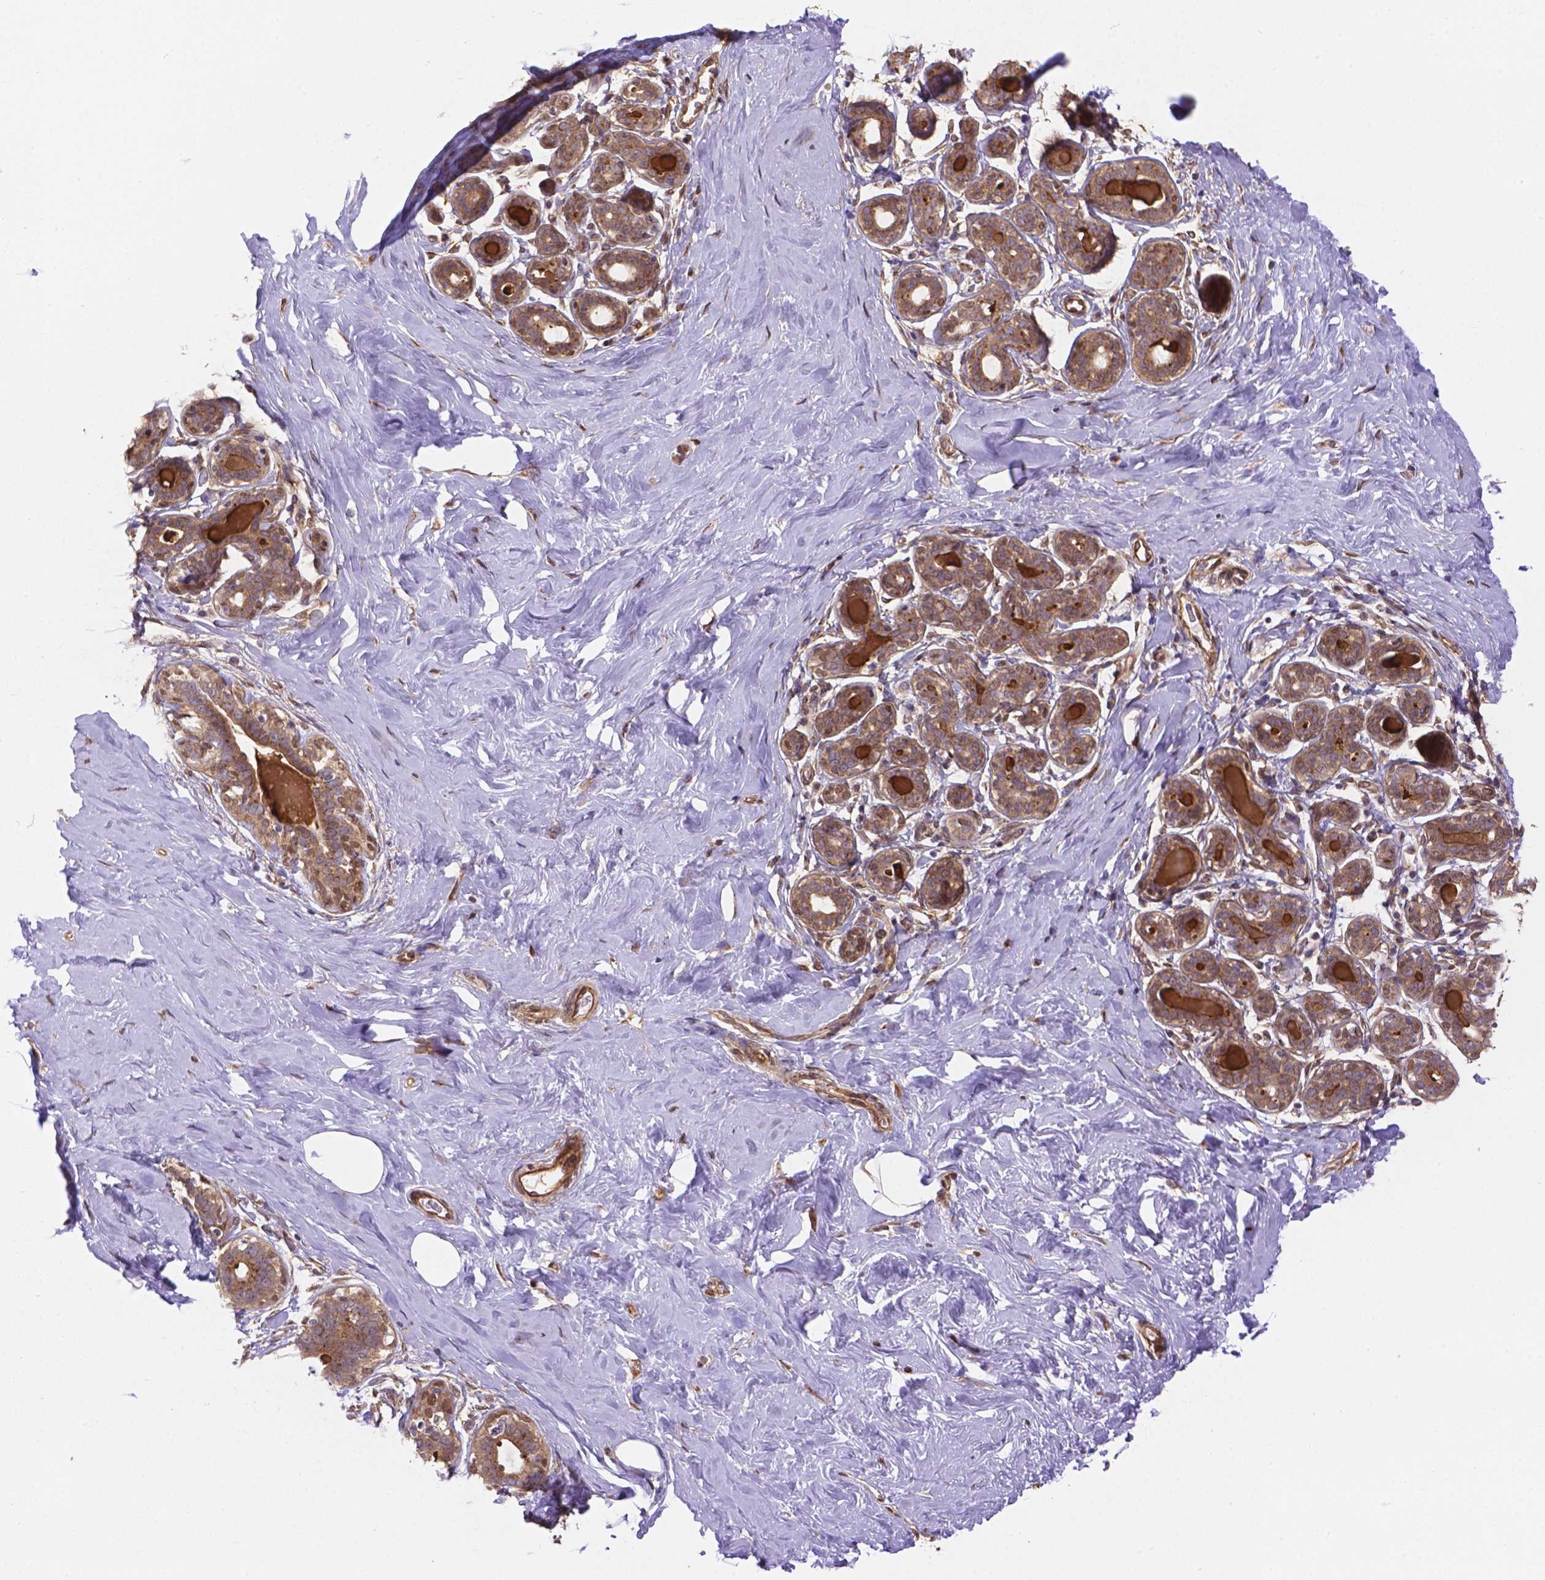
{"staining": {"intensity": "moderate", "quantity": ">75%", "location": "cytoplasmic/membranous"}, "tissue": "breast", "cell_type": "Adipocytes", "image_type": "normal", "snomed": [{"axis": "morphology", "description": "Normal tissue, NOS"}, {"axis": "topography", "description": "Skin"}, {"axis": "topography", "description": "Breast"}], "caption": "Protein staining exhibits moderate cytoplasmic/membranous positivity in approximately >75% of adipocytes in normal breast. Nuclei are stained in blue.", "gene": "YAP1", "patient": {"sex": "female", "age": 43}}